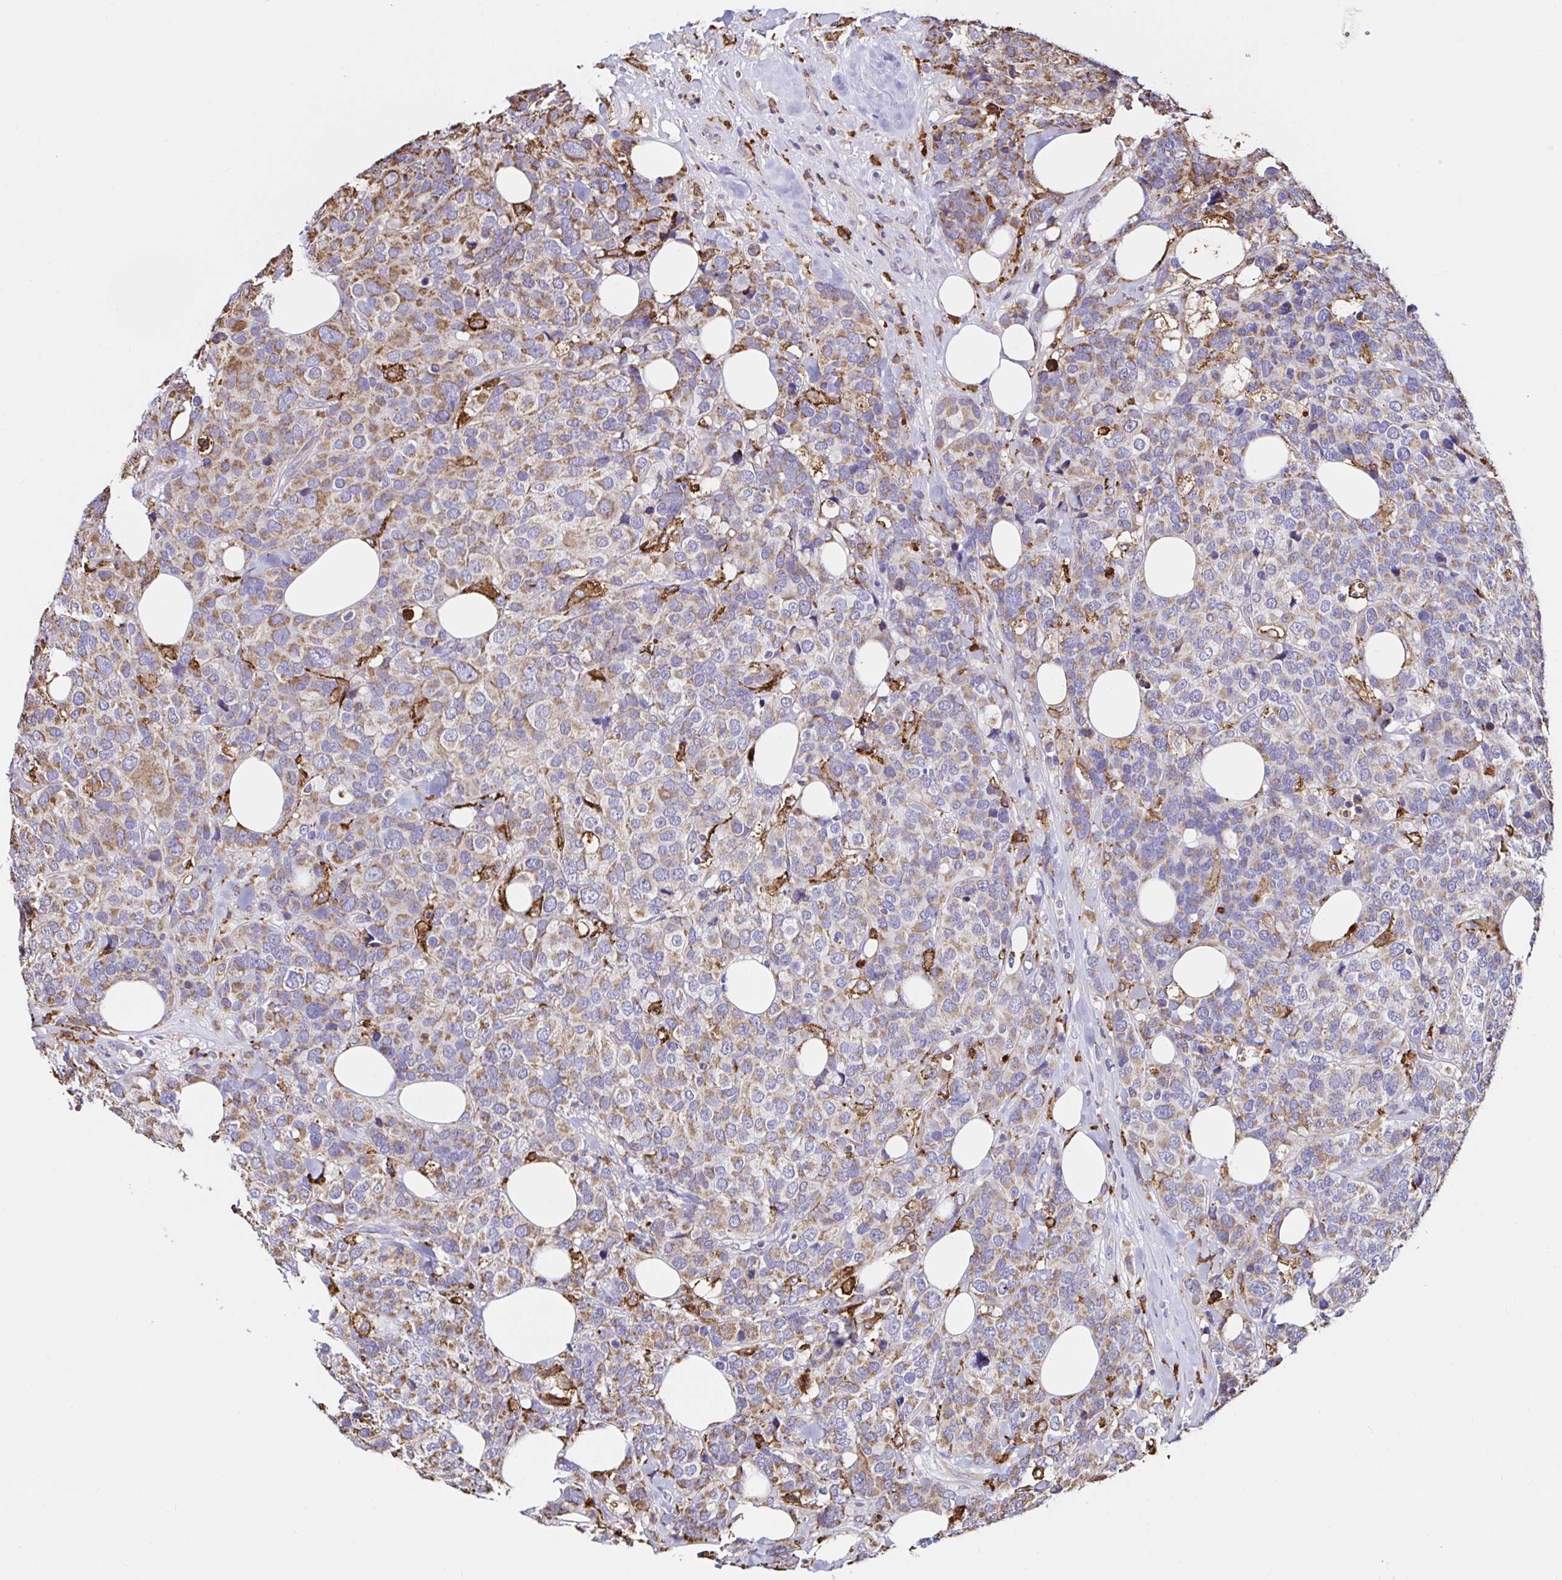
{"staining": {"intensity": "moderate", "quantity": ">75%", "location": "cytoplasmic/membranous"}, "tissue": "breast cancer", "cell_type": "Tumor cells", "image_type": "cancer", "snomed": [{"axis": "morphology", "description": "Lobular carcinoma"}, {"axis": "topography", "description": "Breast"}], "caption": "Immunohistochemistry (IHC) staining of breast lobular carcinoma, which exhibits medium levels of moderate cytoplasmic/membranous positivity in approximately >75% of tumor cells indicating moderate cytoplasmic/membranous protein staining. The staining was performed using DAB (brown) for protein detection and nuclei were counterstained in hematoxylin (blue).", "gene": "MSR1", "patient": {"sex": "female", "age": 59}}